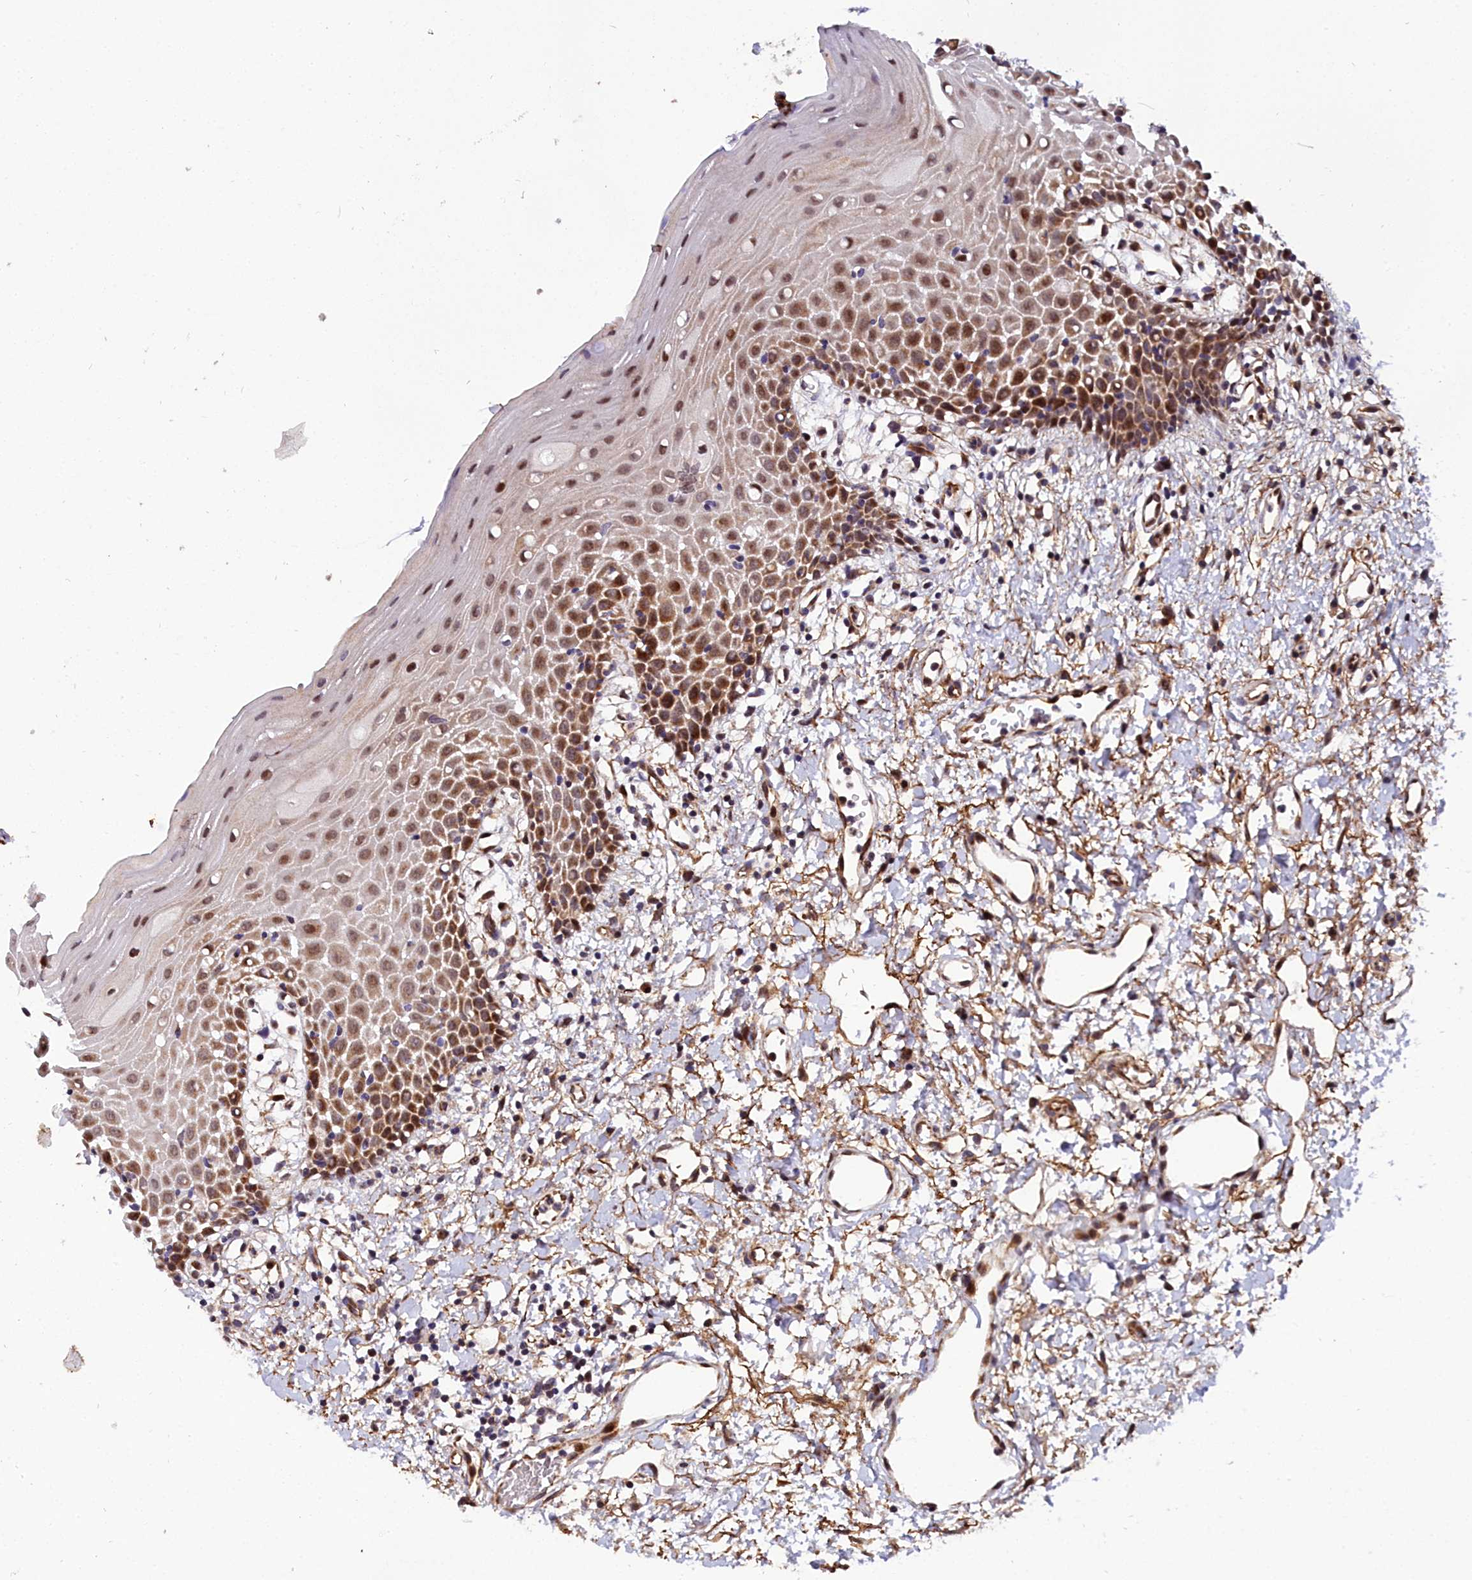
{"staining": {"intensity": "strong", "quantity": "25%-75%", "location": "cytoplasmic/membranous,nuclear"}, "tissue": "oral mucosa", "cell_type": "Squamous epithelial cells", "image_type": "normal", "snomed": [{"axis": "morphology", "description": "Normal tissue, NOS"}, {"axis": "topography", "description": "Oral tissue"}], "caption": "Normal oral mucosa displays strong cytoplasmic/membranous,nuclear expression in about 25%-75% of squamous epithelial cells, visualized by immunohistochemistry. The protein of interest is stained brown, and the nuclei are stained in blue (DAB IHC with brightfield microscopy, high magnification).", "gene": "MRPS11", "patient": {"sex": "female", "age": 70}}